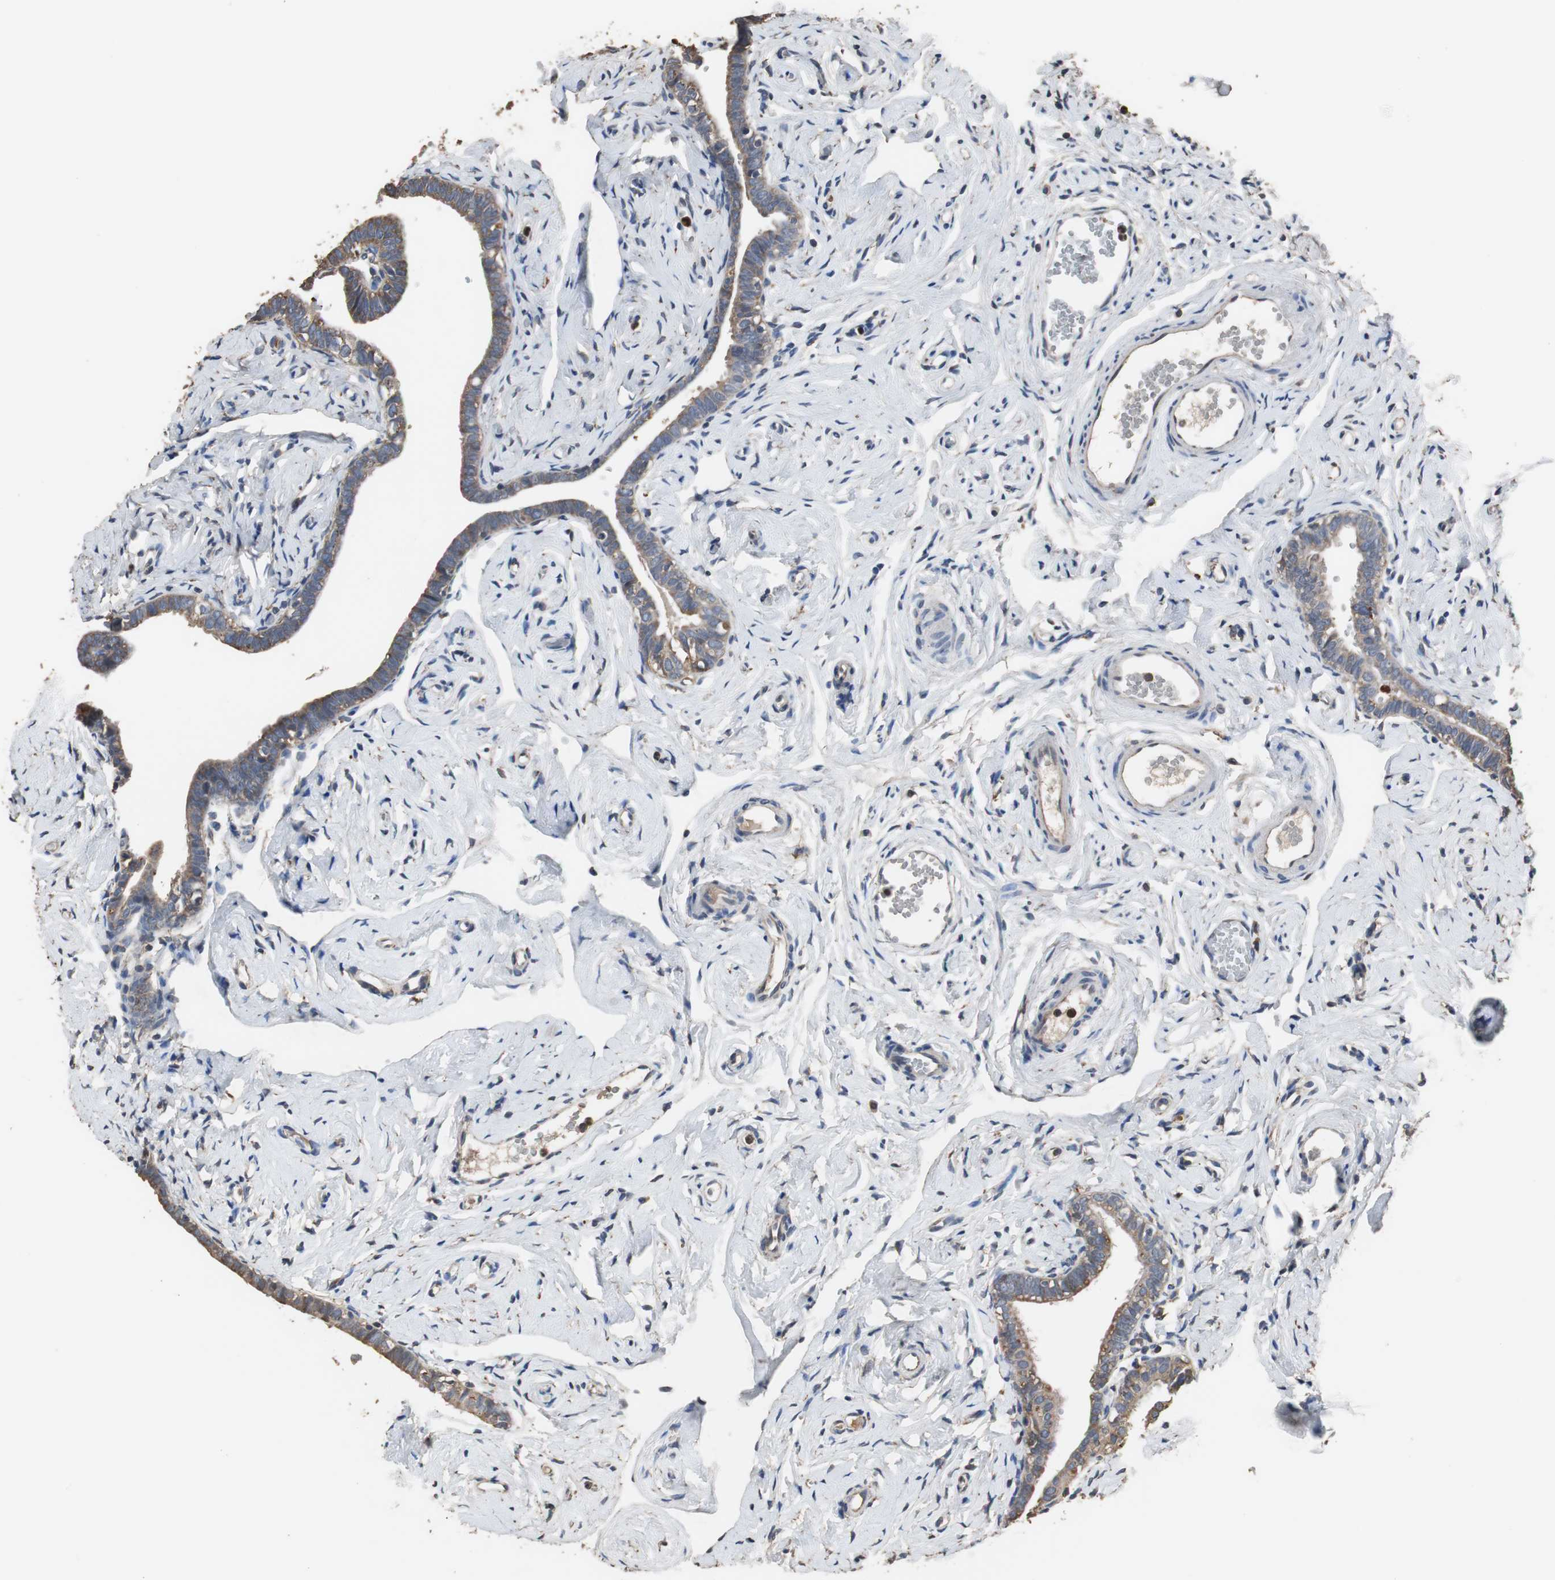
{"staining": {"intensity": "weak", "quantity": ">75%", "location": "cytoplasmic/membranous"}, "tissue": "fallopian tube", "cell_type": "Glandular cells", "image_type": "normal", "snomed": [{"axis": "morphology", "description": "Normal tissue, NOS"}, {"axis": "topography", "description": "Fallopian tube"}], "caption": "High-power microscopy captured an immunohistochemistry histopathology image of unremarkable fallopian tube, revealing weak cytoplasmic/membranous expression in approximately >75% of glandular cells.", "gene": "SCIMP", "patient": {"sex": "female", "age": 71}}